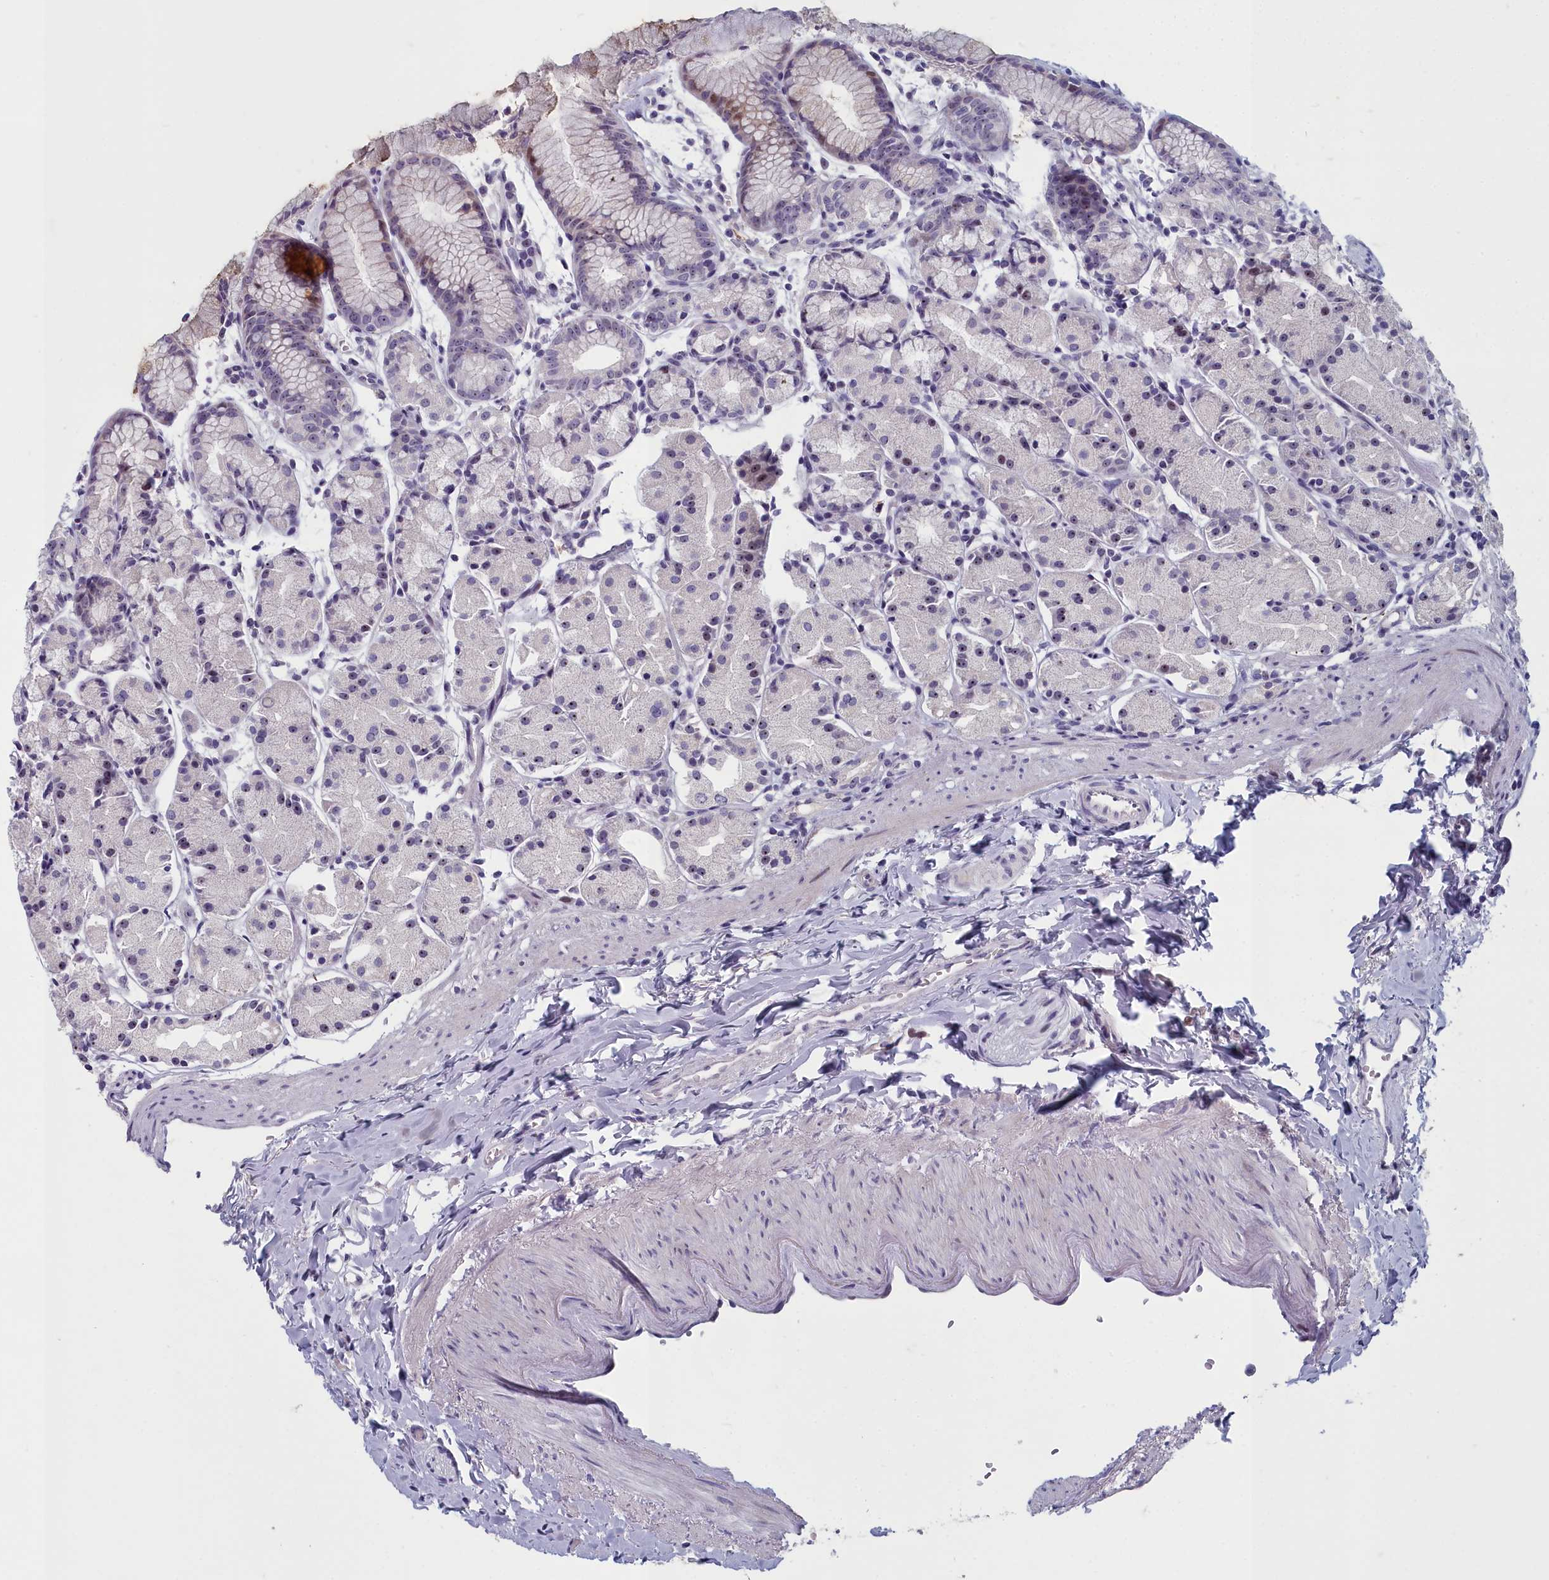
{"staining": {"intensity": "weak", "quantity": "<25%", "location": "cytoplasmic/membranous,nuclear"}, "tissue": "stomach", "cell_type": "Glandular cells", "image_type": "normal", "snomed": [{"axis": "morphology", "description": "Normal tissue, NOS"}, {"axis": "topography", "description": "Stomach, upper"}], "caption": "Photomicrograph shows no protein staining in glandular cells of unremarkable stomach. (DAB immunohistochemistry visualized using brightfield microscopy, high magnification).", "gene": "INSYN2A", "patient": {"sex": "male", "age": 47}}